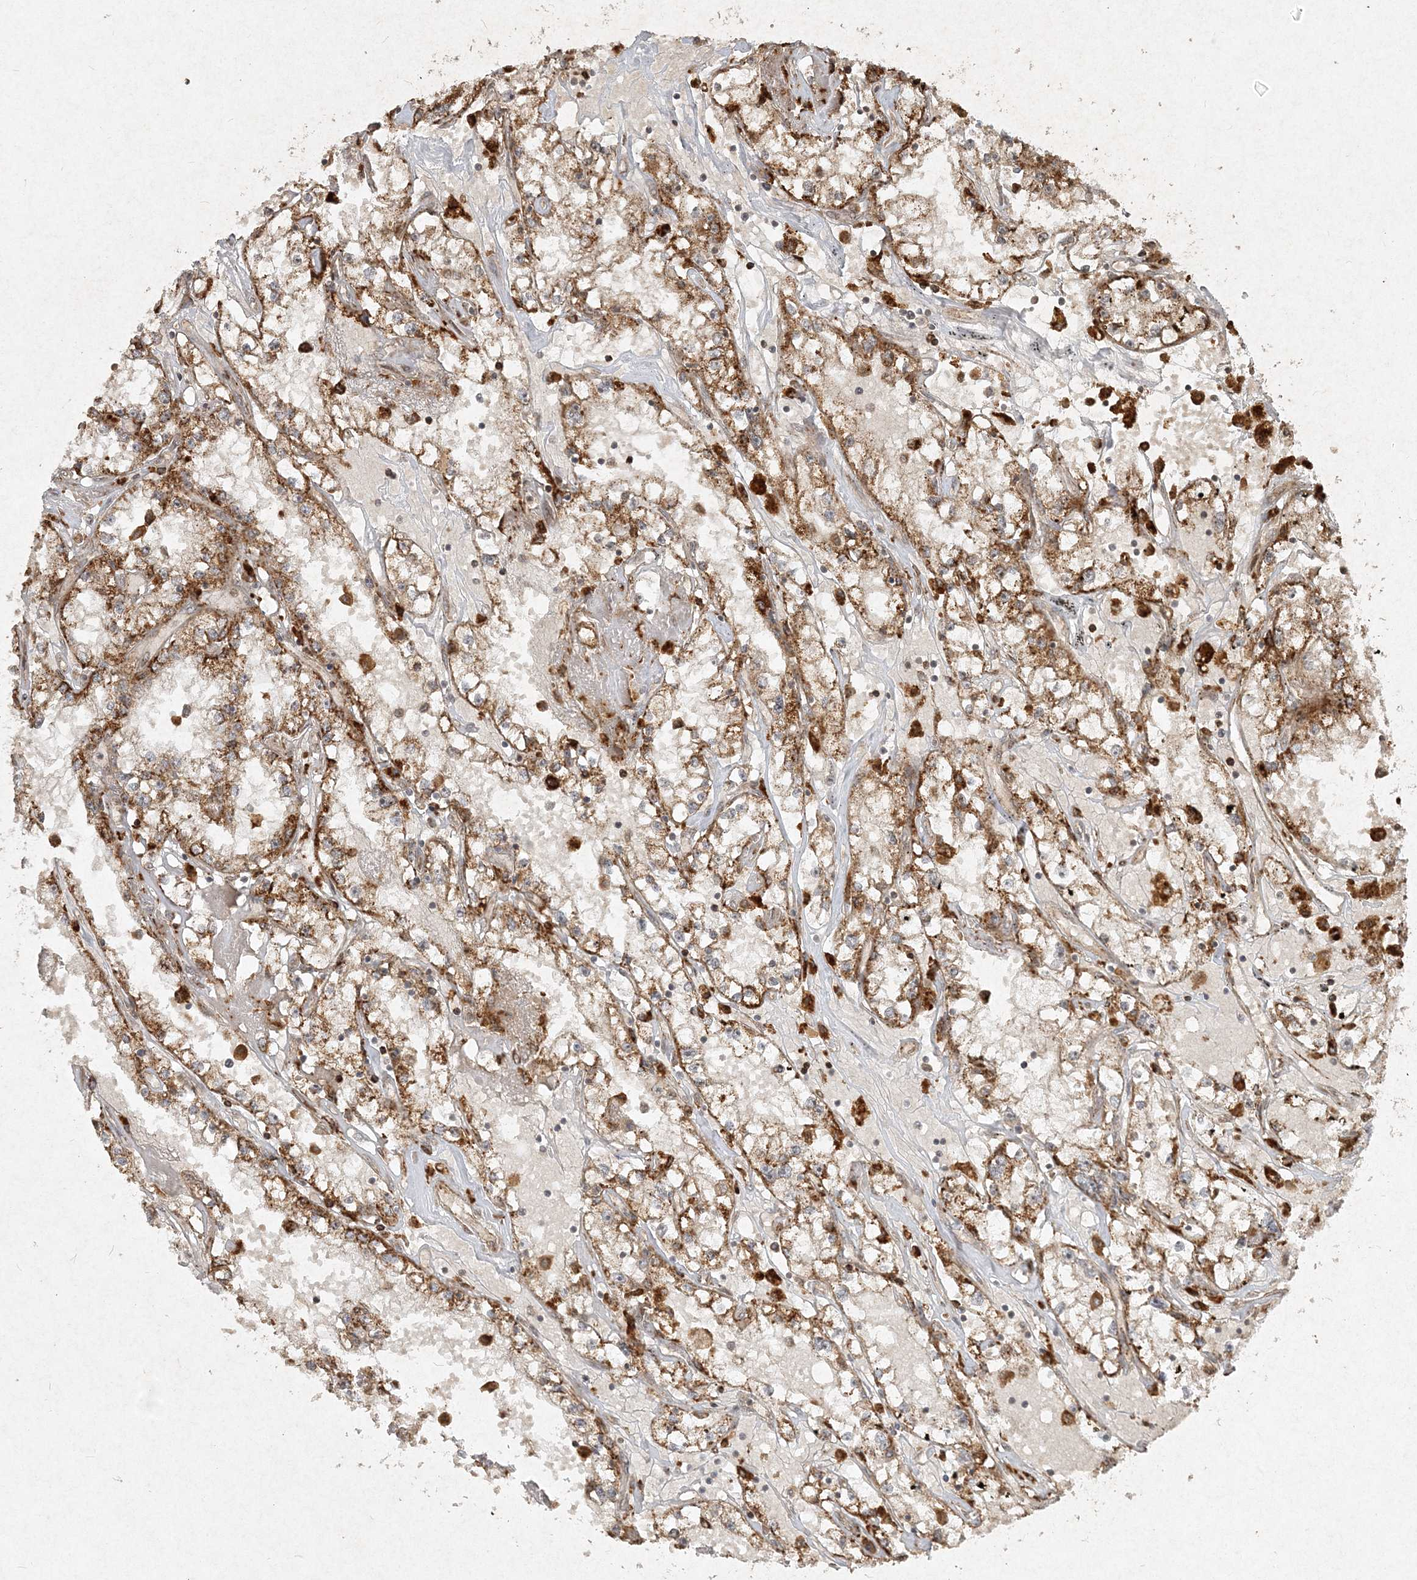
{"staining": {"intensity": "moderate", "quantity": "25%-75%", "location": "cytoplasmic/membranous"}, "tissue": "renal cancer", "cell_type": "Tumor cells", "image_type": "cancer", "snomed": [{"axis": "morphology", "description": "Adenocarcinoma, NOS"}, {"axis": "topography", "description": "Kidney"}], "caption": "The immunohistochemical stain labels moderate cytoplasmic/membranous expression in tumor cells of renal cancer tissue.", "gene": "NARS1", "patient": {"sex": "male", "age": 56}}